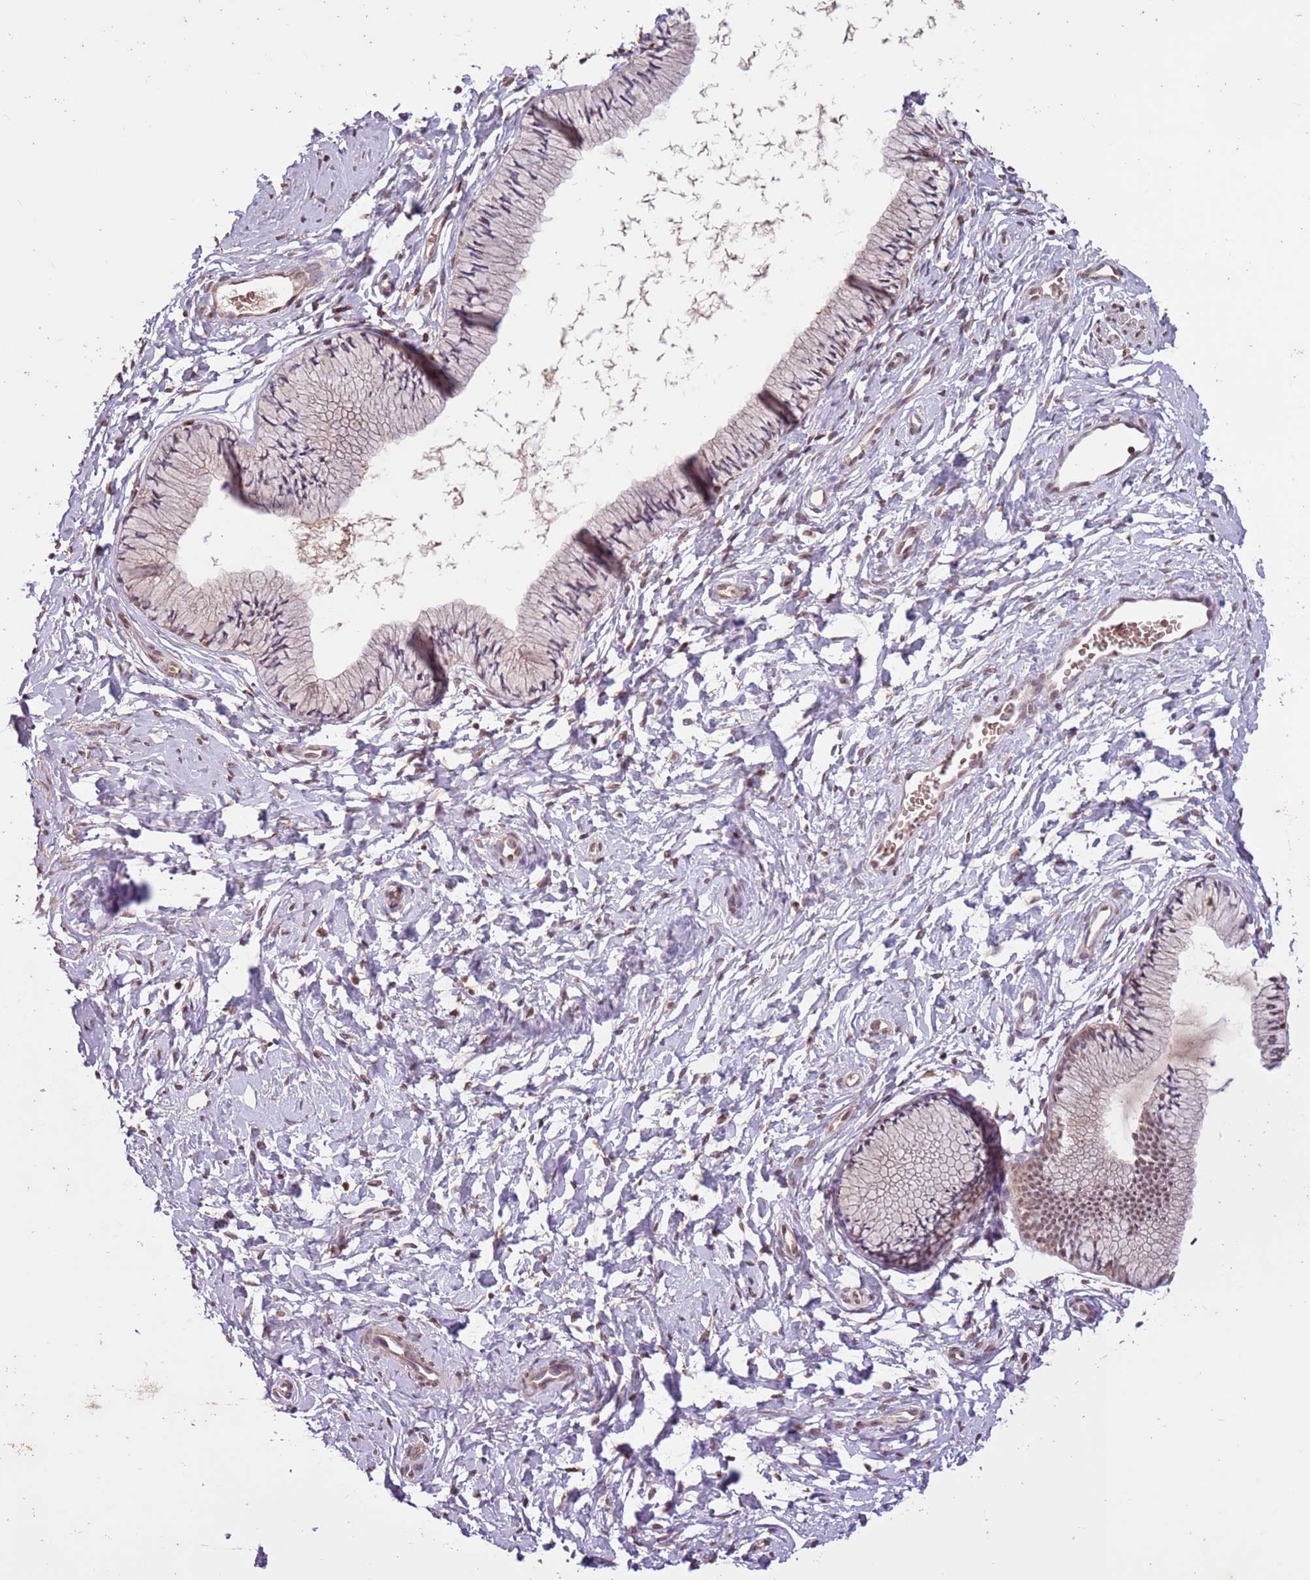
{"staining": {"intensity": "weak", "quantity": "<25%", "location": "cytoplasmic/membranous"}, "tissue": "cervix", "cell_type": "Glandular cells", "image_type": "normal", "snomed": [{"axis": "morphology", "description": "Normal tissue, NOS"}, {"axis": "topography", "description": "Cervix"}], "caption": "Glandular cells show no significant protein positivity in normal cervix.", "gene": "CAPN9", "patient": {"sex": "female", "age": 33}}